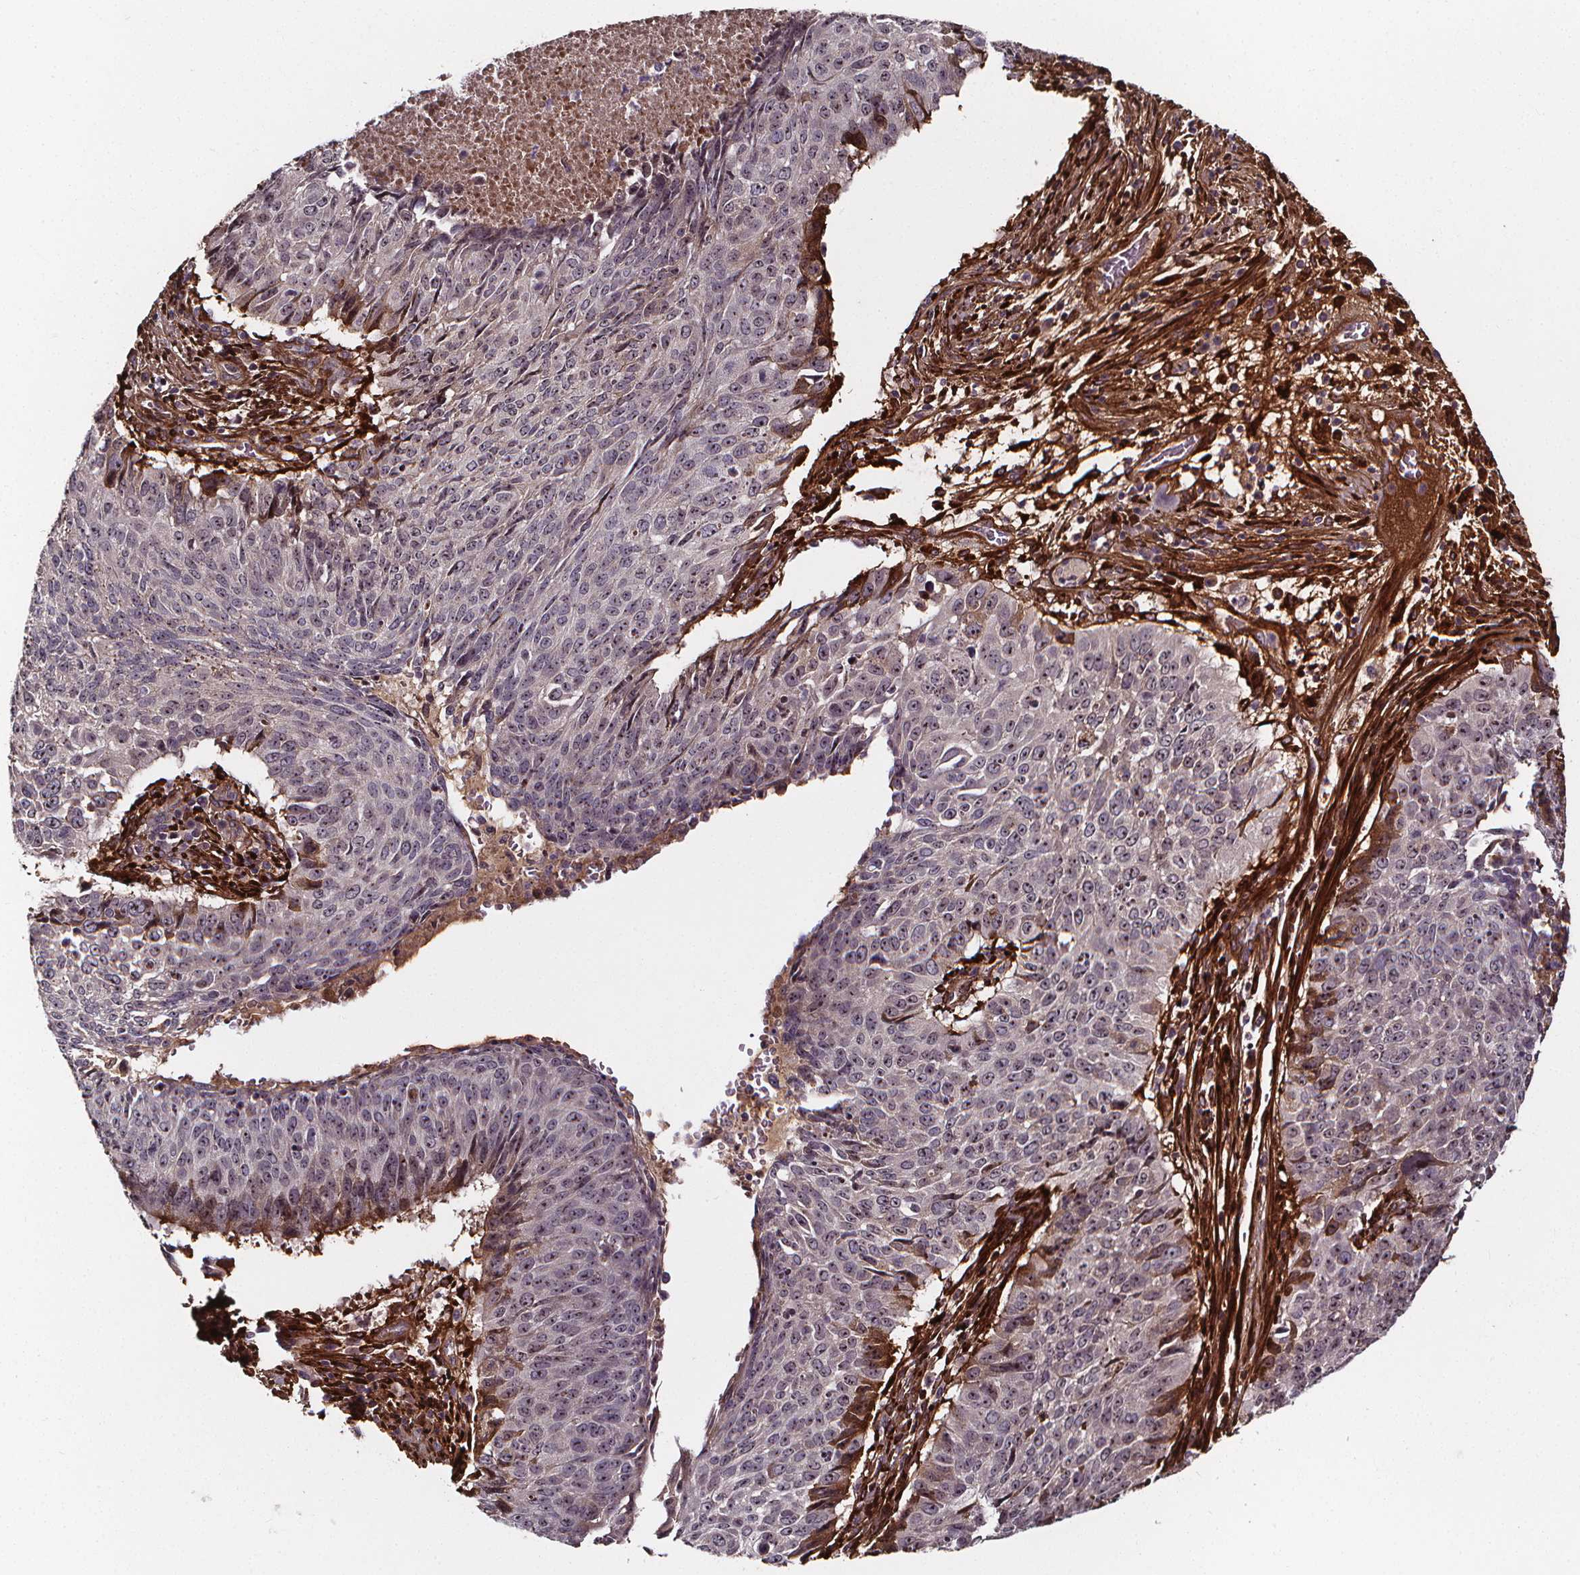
{"staining": {"intensity": "negative", "quantity": "none", "location": "none"}, "tissue": "lung cancer", "cell_type": "Tumor cells", "image_type": "cancer", "snomed": [{"axis": "morphology", "description": "Normal tissue, NOS"}, {"axis": "morphology", "description": "Squamous cell carcinoma, NOS"}, {"axis": "topography", "description": "Bronchus"}, {"axis": "topography", "description": "Lung"}], "caption": "An immunohistochemistry (IHC) histopathology image of squamous cell carcinoma (lung) is shown. There is no staining in tumor cells of squamous cell carcinoma (lung). Brightfield microscopy of immunohistochemistry stained with DAB (brown) and hematoxylin (blue), captured at high magnification.", "gene": "AEBP1", "patient": {"sex": "male", "age": 64}}